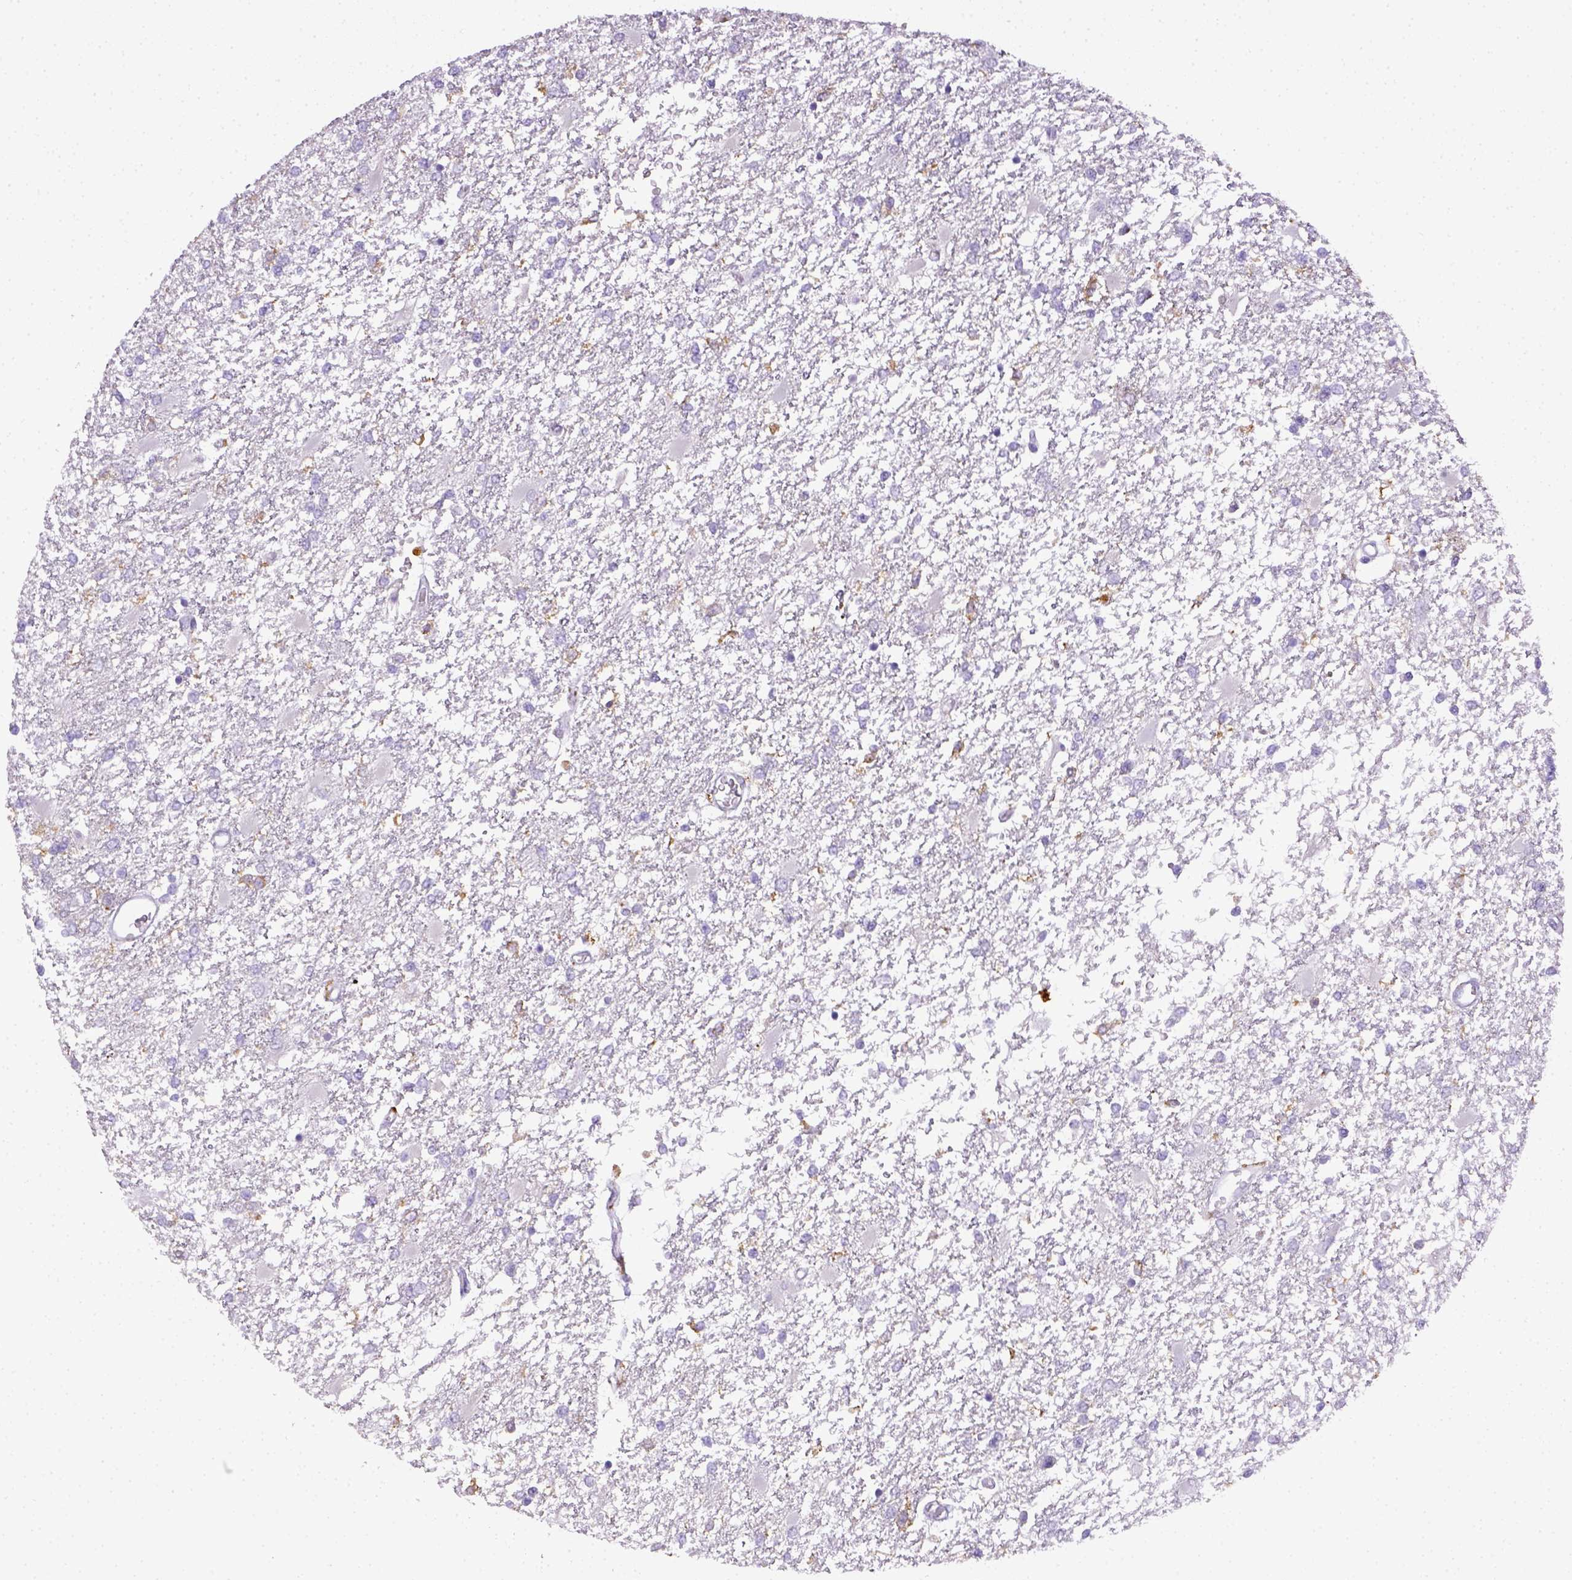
{"staining": {"intensity": "negative", "quantity": "none", "location": "none"}, "tissue": "glioma", "cell_type": "Tumor cells", "image_type": "cancer", "snomed": [{"axis": "morphology", "description": "Glioma, malignant, High grade"}, {"axis": "topography", "description": "Cerebral cortex"}], "caption": "The photomicrograph reveals no significant staining in tumor cells of glioma. (Immunohistochemistry (ihc), brightfield microscopy, high magnification).", "gene": "ITGAM", "patient": {"sex": "male", "age": 79}}